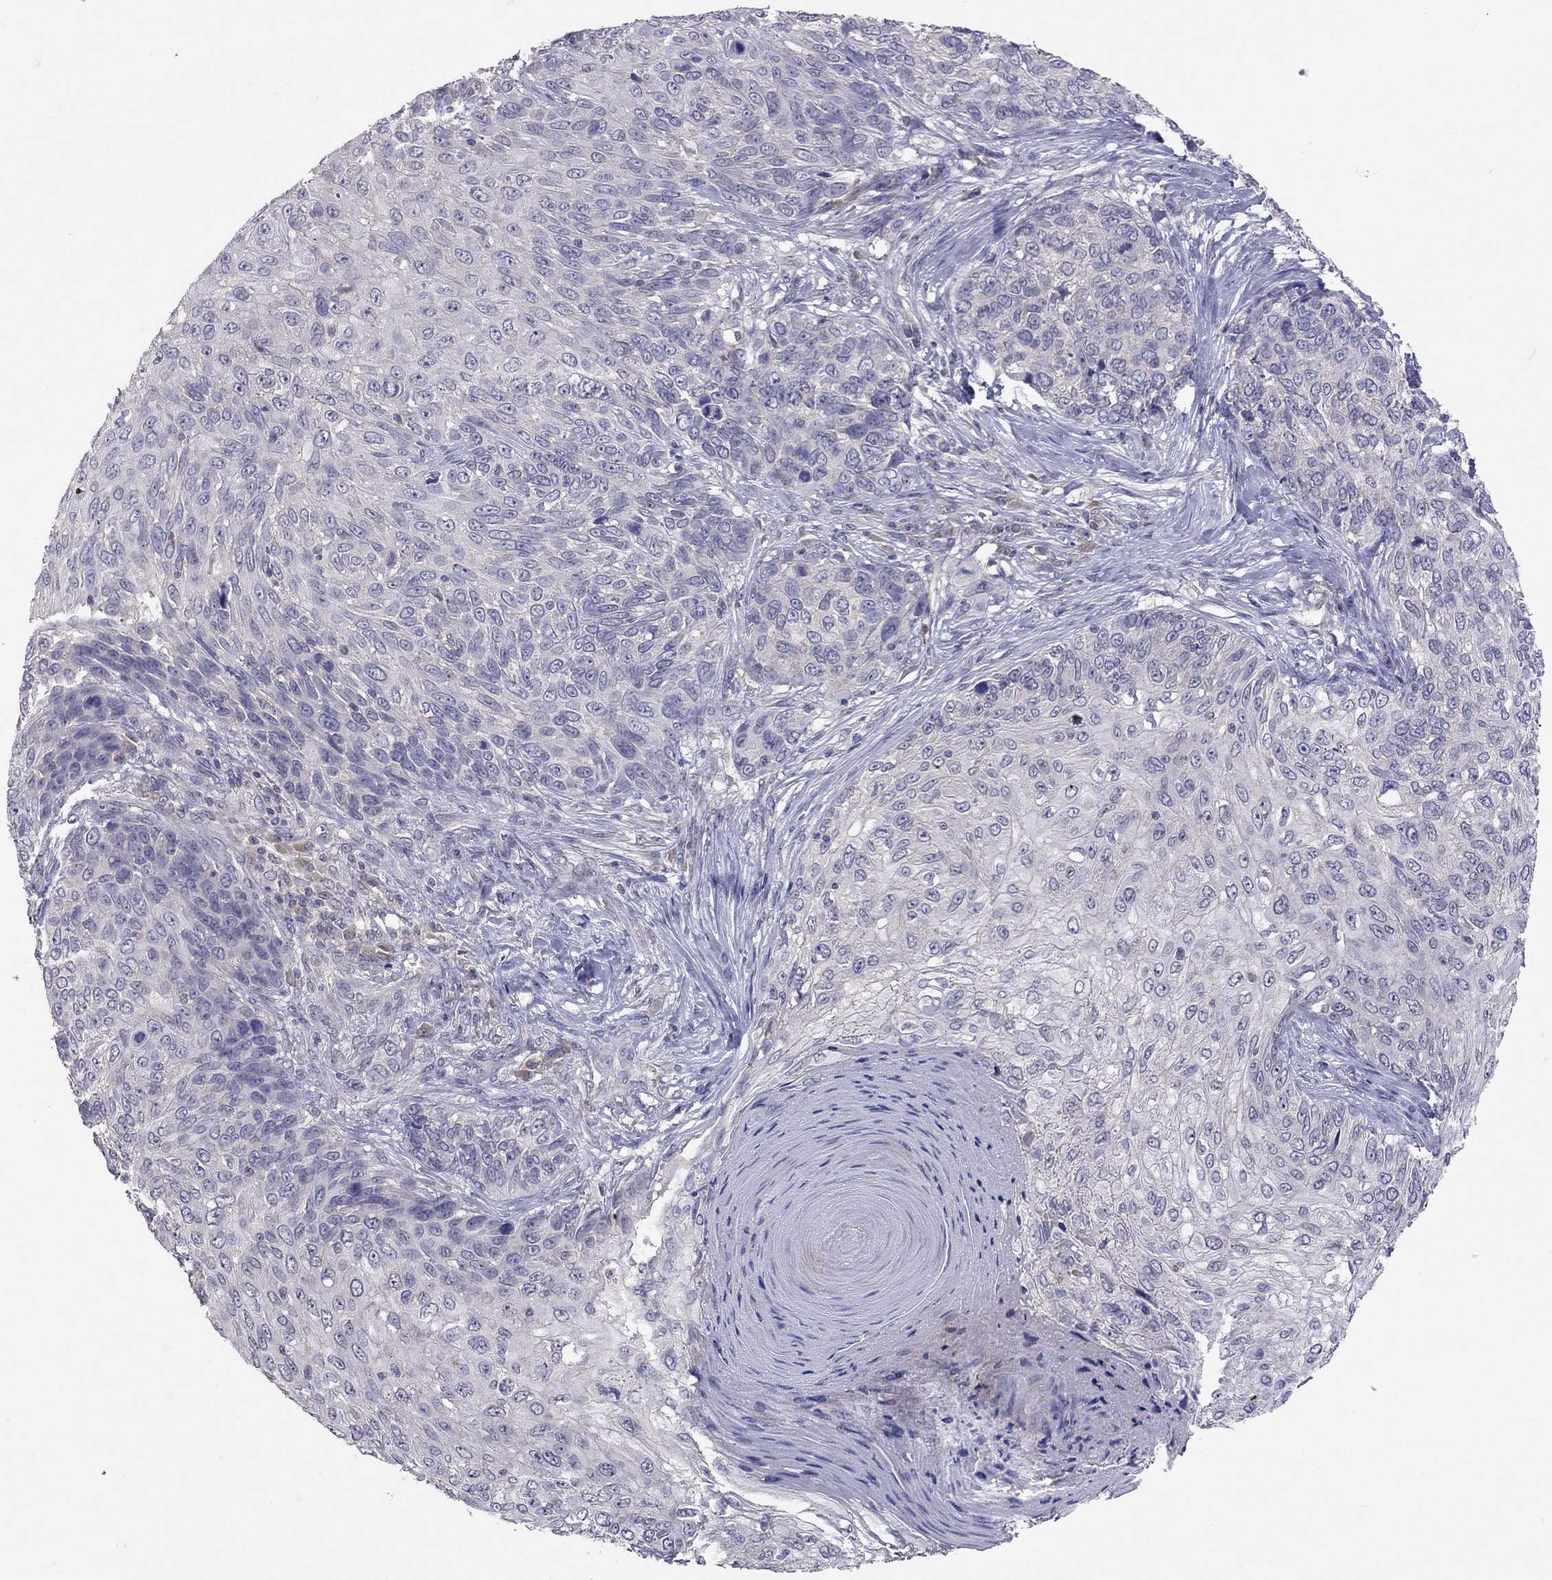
{"staining": {"intensity": "negative", "quantity": "none", "location": "none"}, "tissue": "skin cancer", "cell_type": "Tumor cells", "image_type": "cancer", "snomed": [{"axis": "morphology", "description": "Squamous cell carcinoma, NOS"}, {"axis": "topography", "description": "Skin"}], "caption": "High power microscopy micrograph of an immunohistochemistry (IHC) histopathology image of skin squamous cell carcinoma, revealing no significant staining in tumor cells.", "gene": "RTP5", "patient": {"sex": "male", "age": 92}}